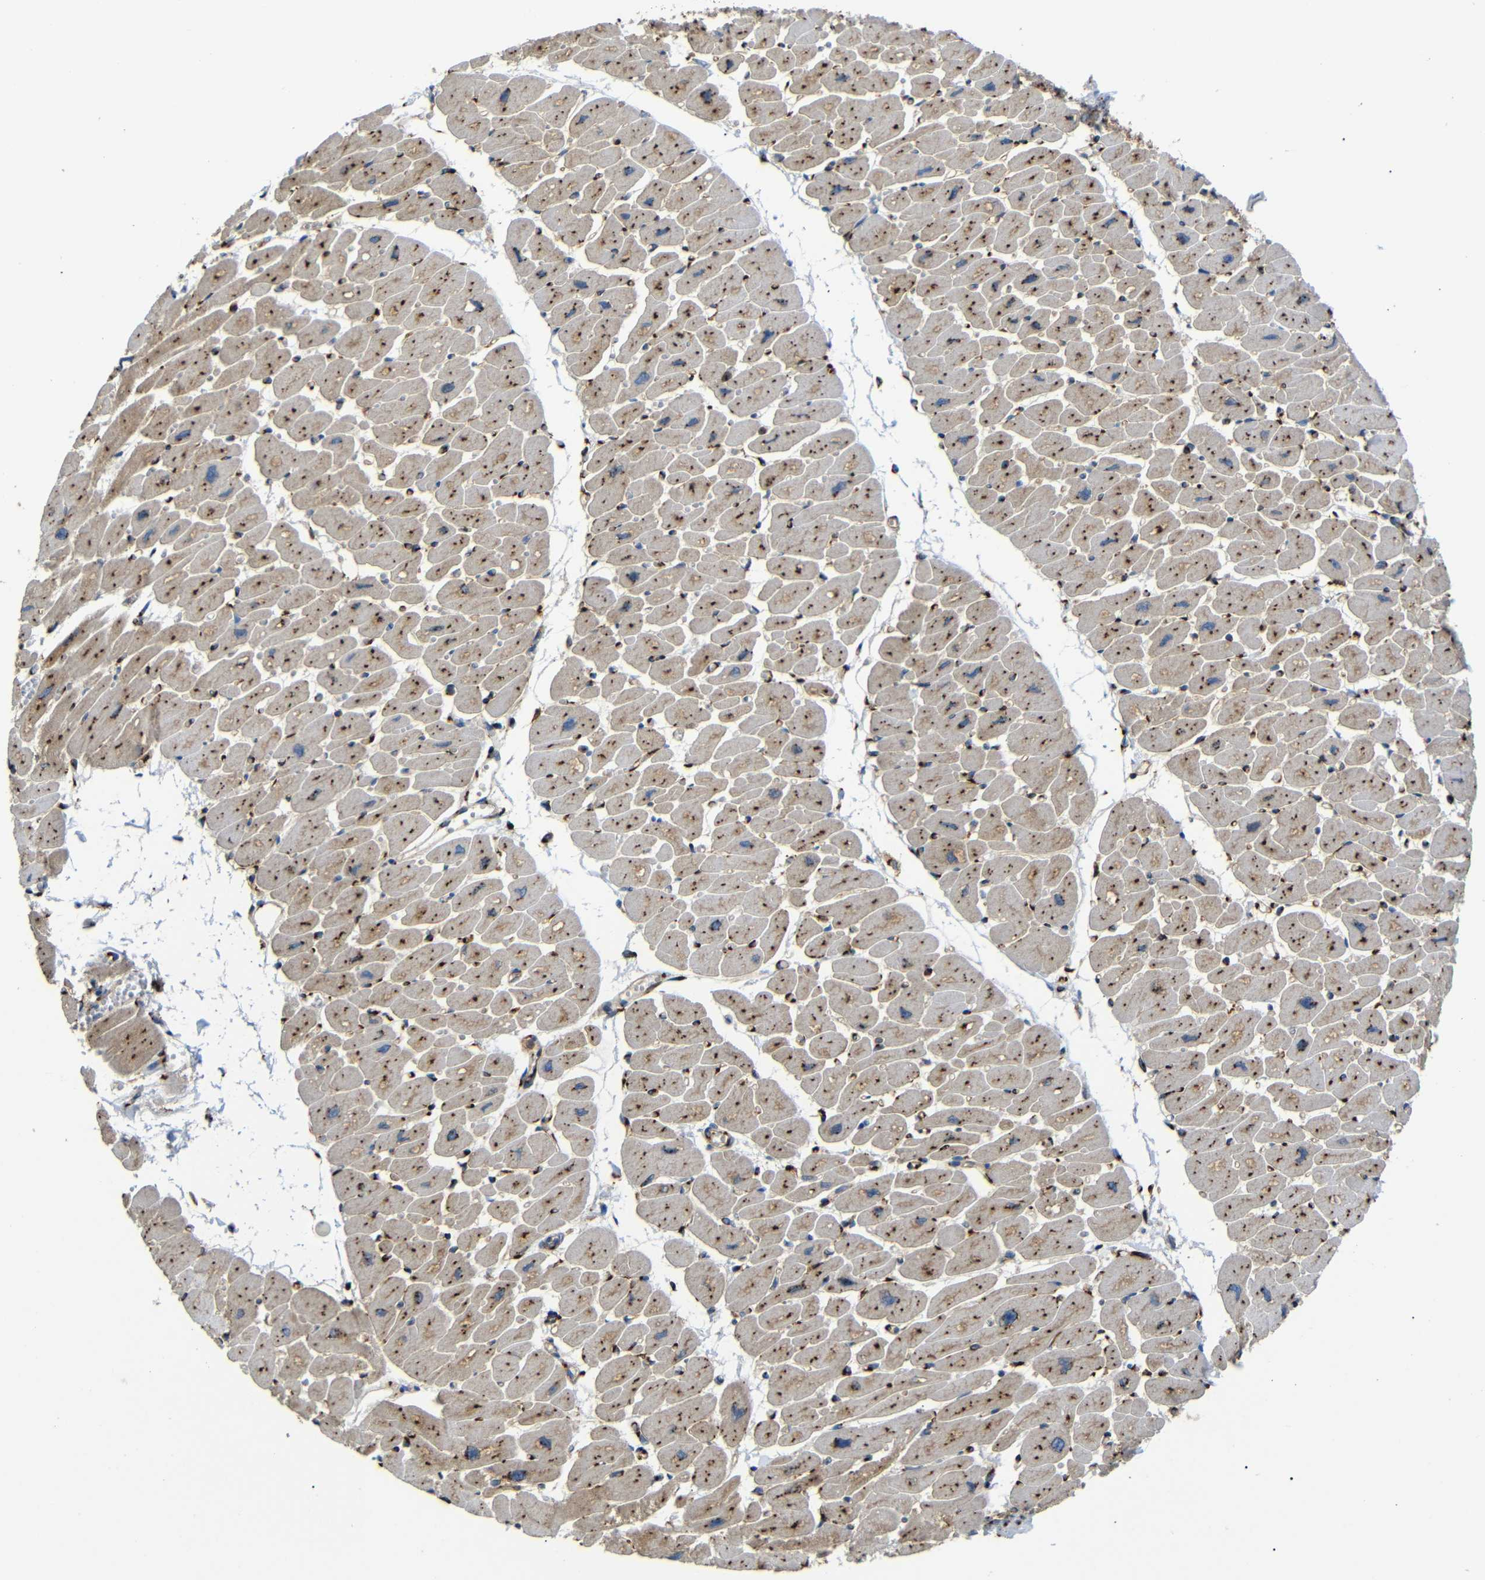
{"staining": {"intensity": "strong", "quantity": ">75%", "location": "cytoplasmic/membranous"}, "tissue": "heart muscle", "cell_type": "Cardiomyocytes", "image_type": "normal", "snomed": [{"axis": "morphology", "description": "Normal tissue, NOS"}, {"axis": "topography", "description": "Heart"}], "caption": "Protein analysis of unremarkable heart muscle shows strong cytoplasmic/membranous staining in approximately >75% of cardiomyocytes.", "gene": "TGOLN2", "patient": {"sex": "female", "age": 54}}